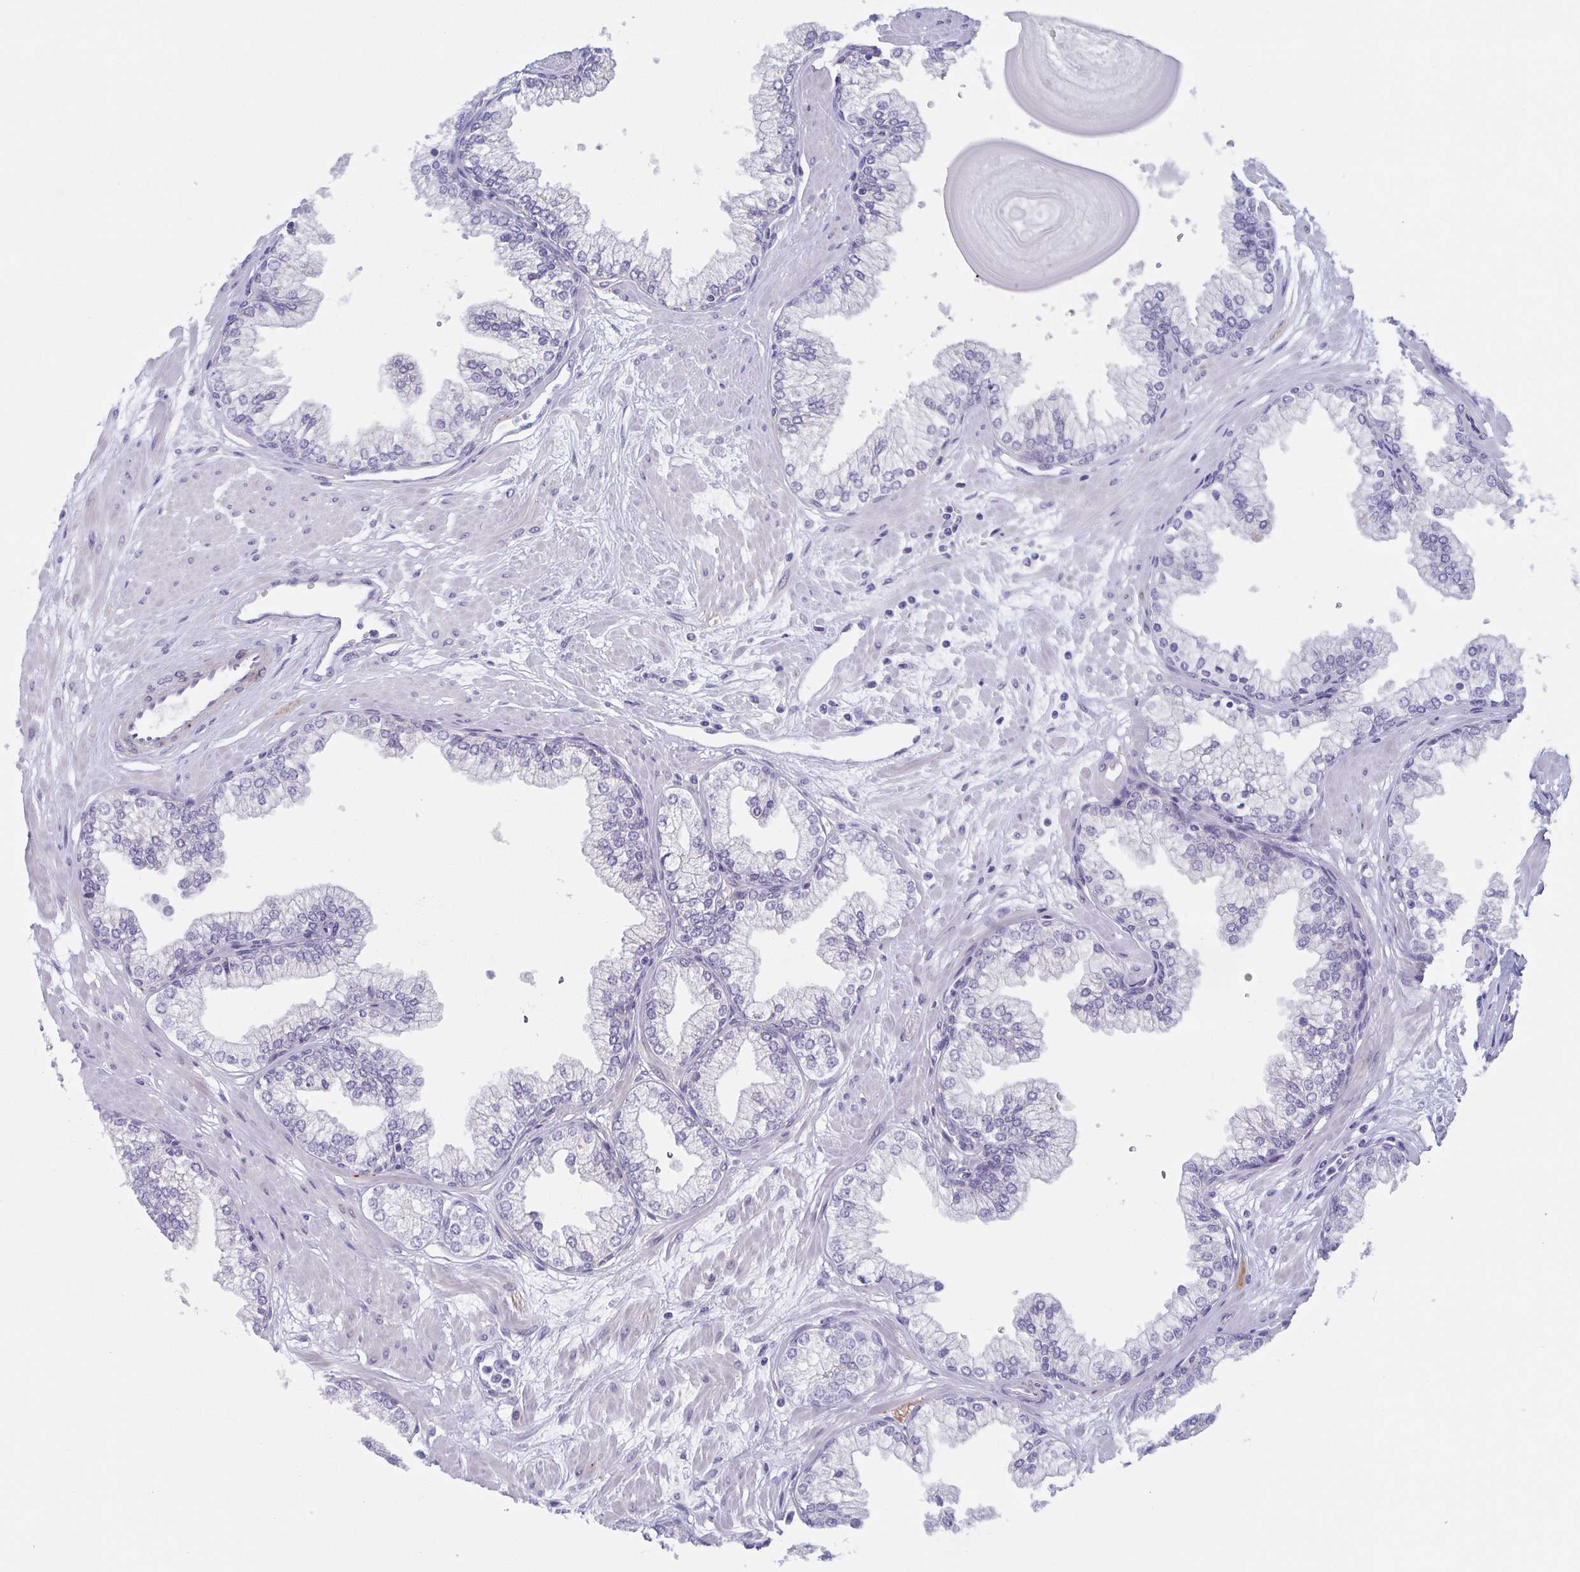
{"staining": {"intensity": "negative", "quantity": "none", "location": "none"}, "tissue": "prostate", "cell_type": "Glandular cells", "image_type": "normal", "snomed": [{"axis": "morphology", "description": "Normal tissue, NOS"}, {"axis": "topography", "description": "Prostate"}, {"axis": "topography", "description": "Peripheral nerve tissue"}], "caption": "IHC of normal human prostate reveals no expression in glandular cells.", "gene": "DYNC1I1", "patient": {"sex": "male", "age": 61}}